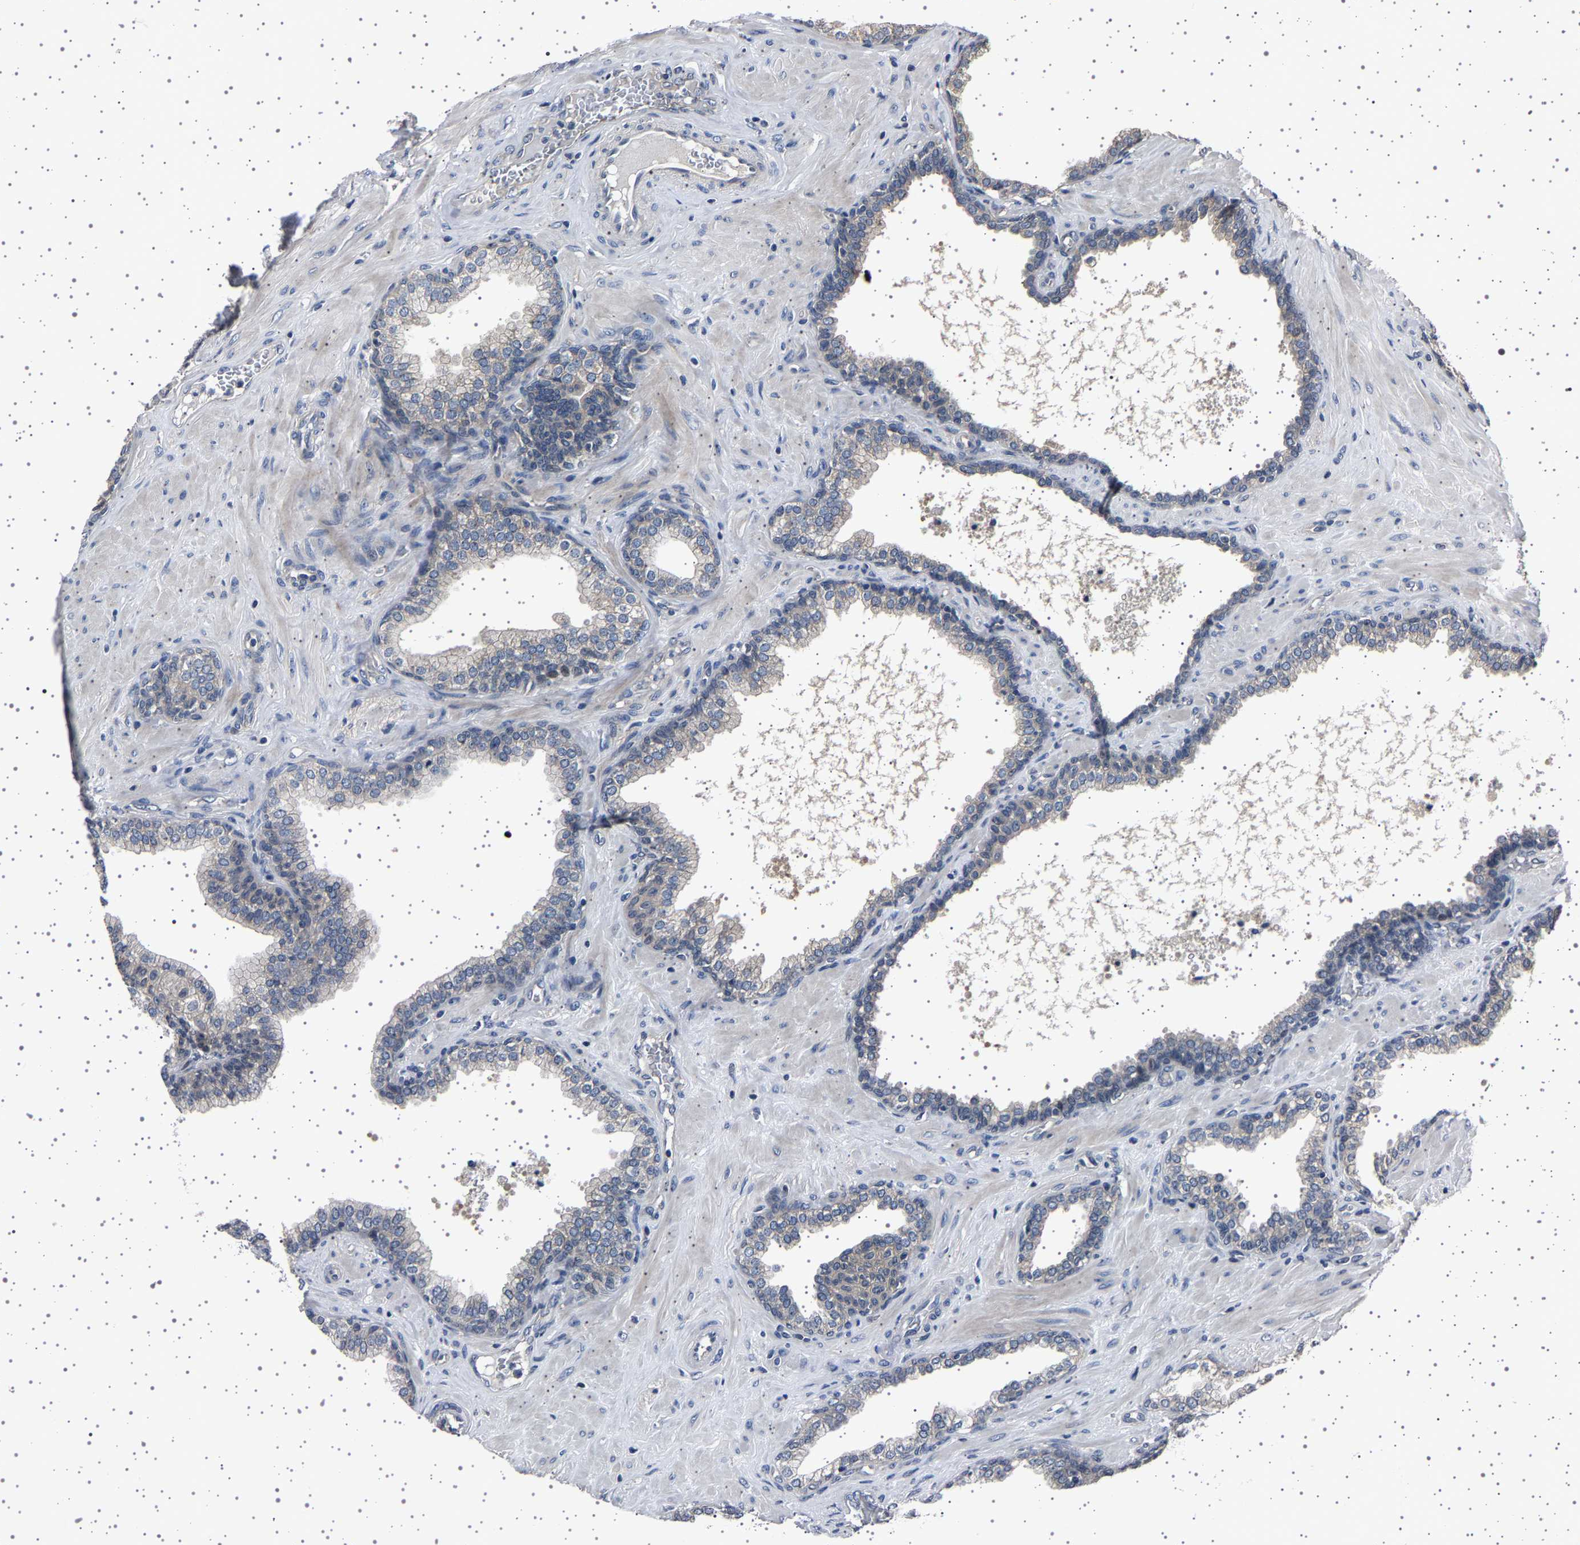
{"staining": {"intensity": "negative", "quantity": "none", "location": "none"}, "tissue": "prostate cancer", "cell_type": "Tumor cells", "image_type": "cancer", "snomed": [{"axis": "morphology", "description": "Adenocarcinoma, High grade"}, {"axis": "topography", "description": "Prostate"}], "caption": "High magnification brightfield microscopy of prostate cancer (high-grade adenocarcinoma) stained with DAB (brown) and counterstained with hematoxylin (blue): tumor cells show no significant positivity. Brightfield microscopy of immunohistochemistry stained with DAB (3,3'-diaminobenzidine) (brown) and hematoxylin (blue), captured at high magnification.", "gene": "NCKAP1", "patient": {"sex": "male", "age": 52}}